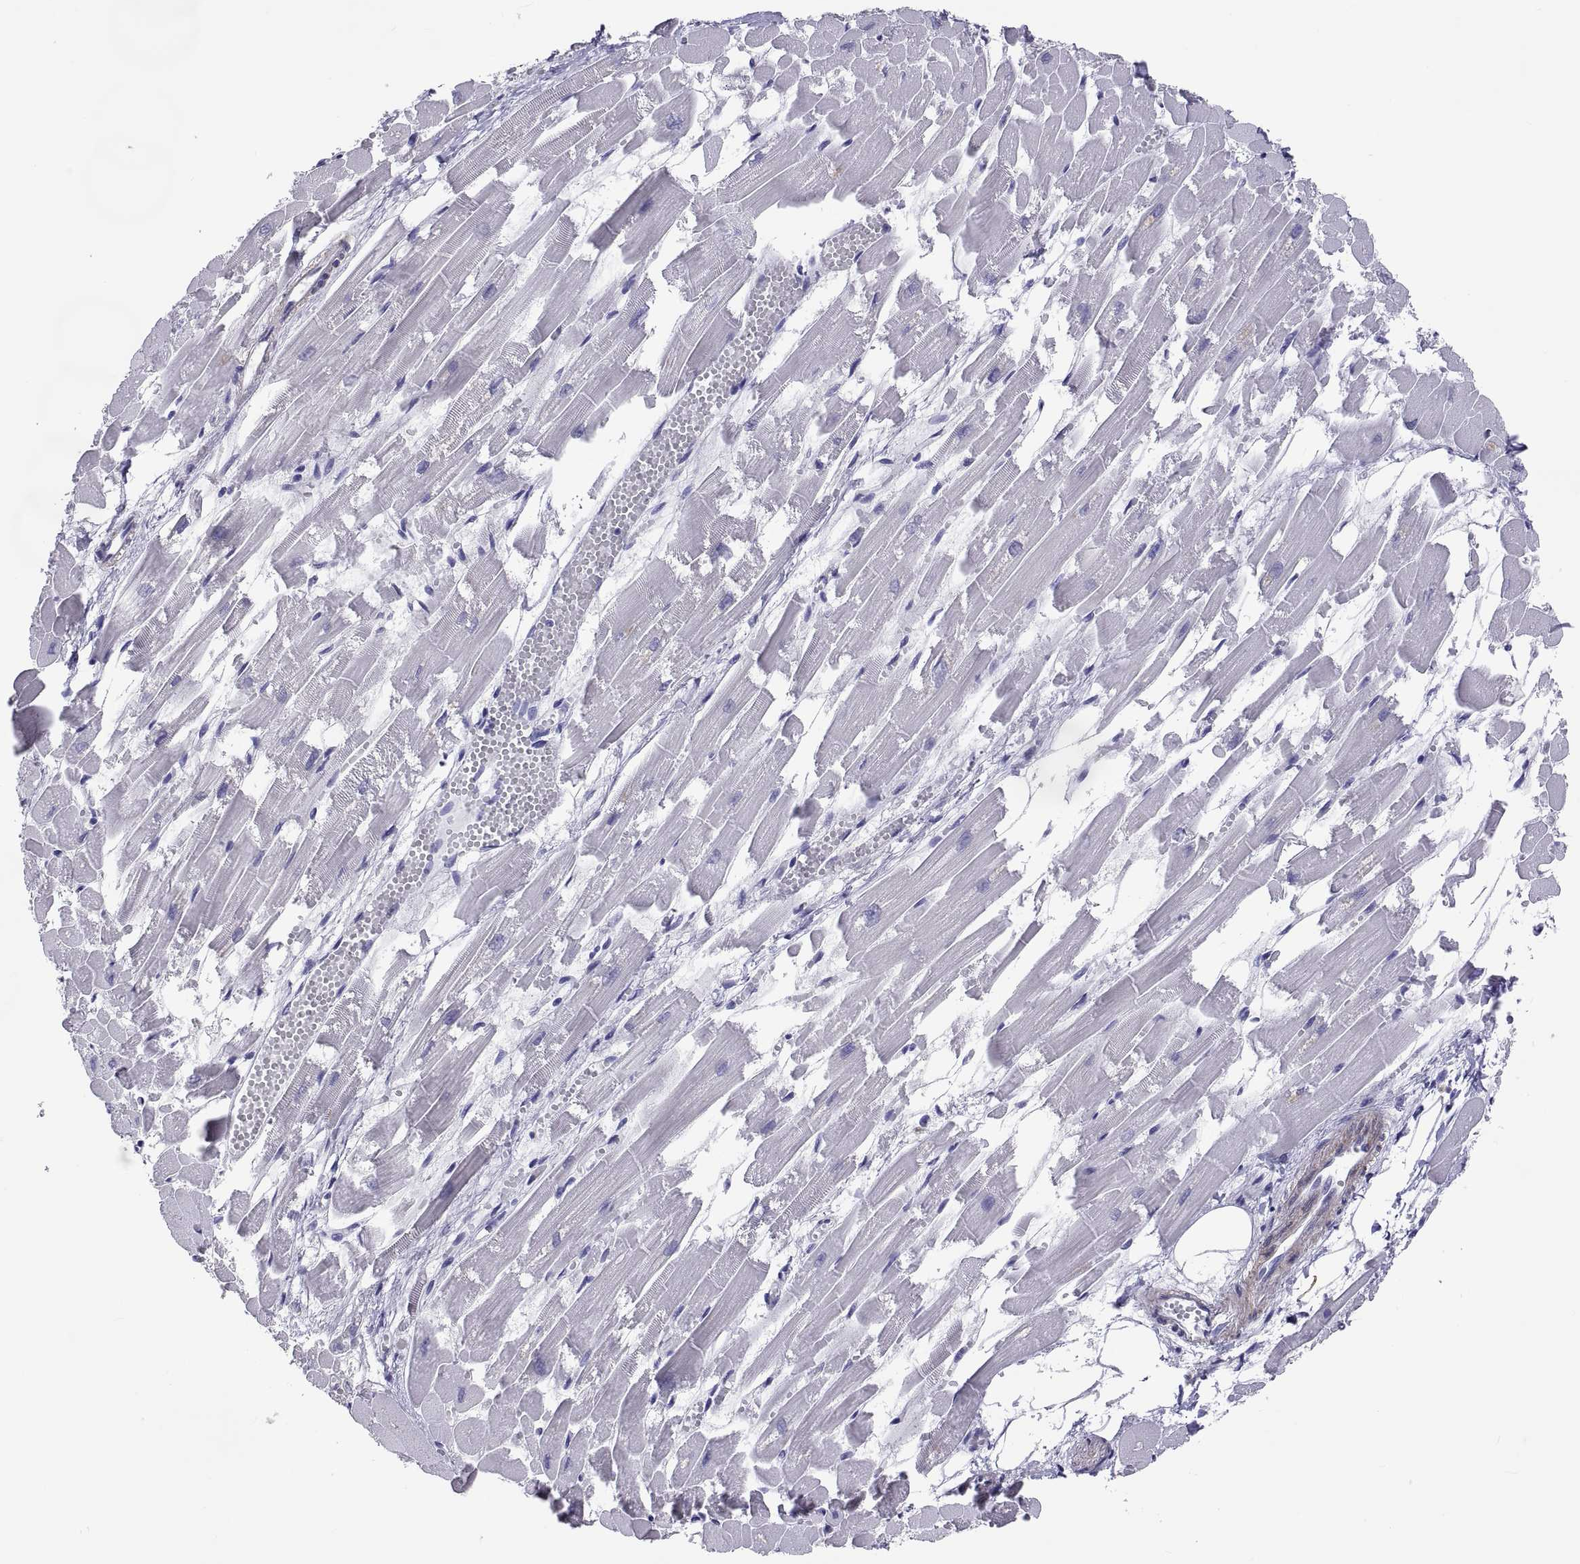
{"staining": {"intensity": "negative", "quantity": "none", "location": "none"}, "tissue": "heart muscle", "cell_type": "Cardiomyocytes", "image_type": "normal", "snomed": [{"axis": "morphology", "description": "Normal tissue, NOS"}, {"axis": "topography", "description": "Heart"}], "caption": "An immunohistochemistry (IHC) histopathology image of benign heart muscle is shown. There is no staining in cardiomyocytes of heart muscle. Brightfield microscopy of immunohistochemistry stained with DAB (brown) and hematoxylin (blue), captured at high magnification.", "gene": "BSPH1", "patient": {"sex": "female", "age": 52}}